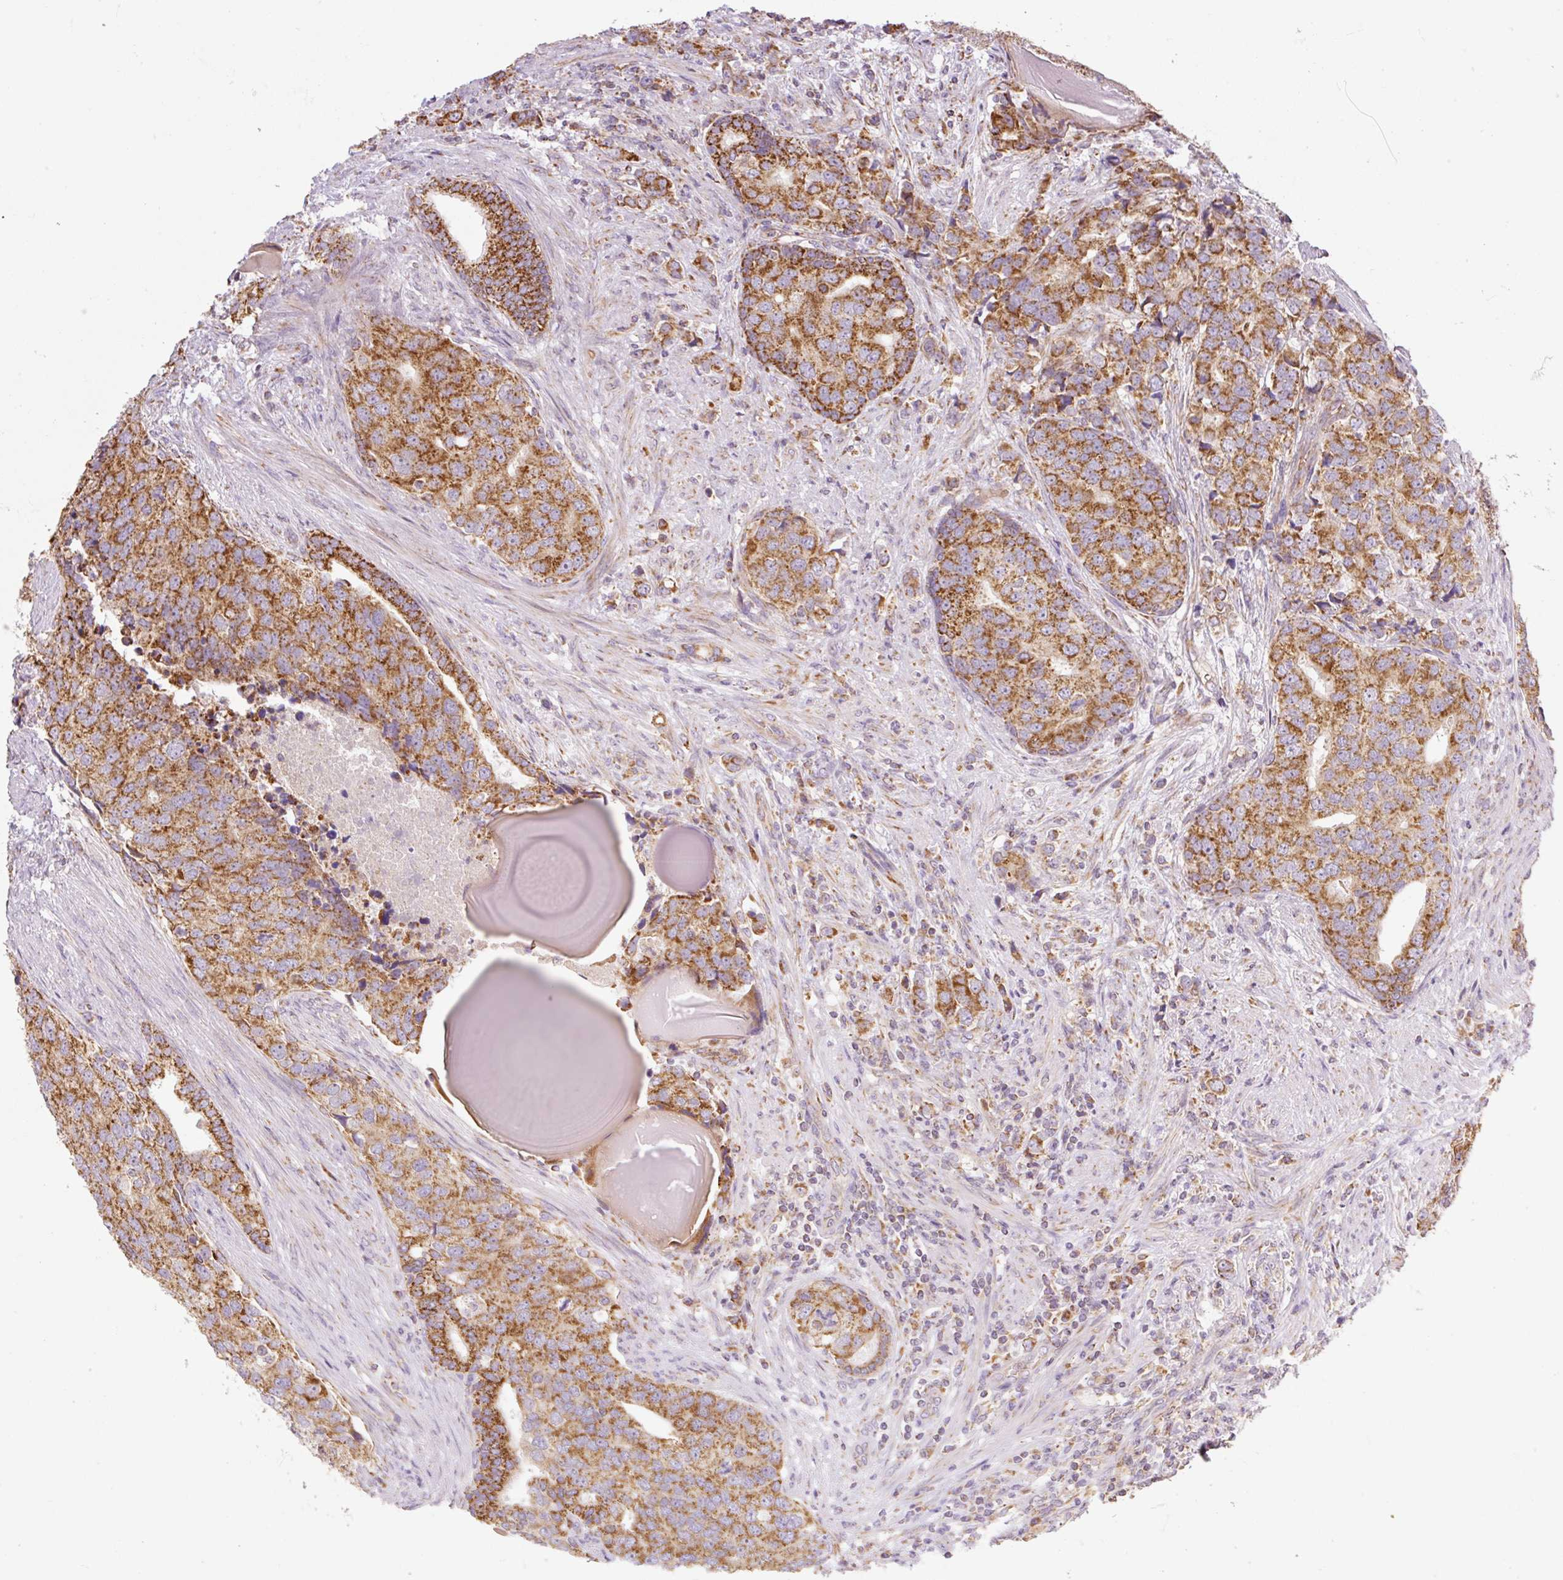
{"staining": {"intensity": "strong", "quantity": ">75%", "location": "cytoplasmic/membranous"}, "tissue": "prostate cancer", "cell_type": "Tumor cells", "image_type": "cancer", "snomed": [{"axis": "morphology", "description": "Adenocarcinoma, High grade"}, {"axis": "topography", "description": "Prostate"}], "caption": "Protein analysis of prostate cancer (adenocarcinoma (high-grade)) tissue exhibits strong cytoplasmic/membranous expression in approximately >75% of tumor cells.", "gene": "GOSR2", "patient": {"sex": "male", "age": 68}}